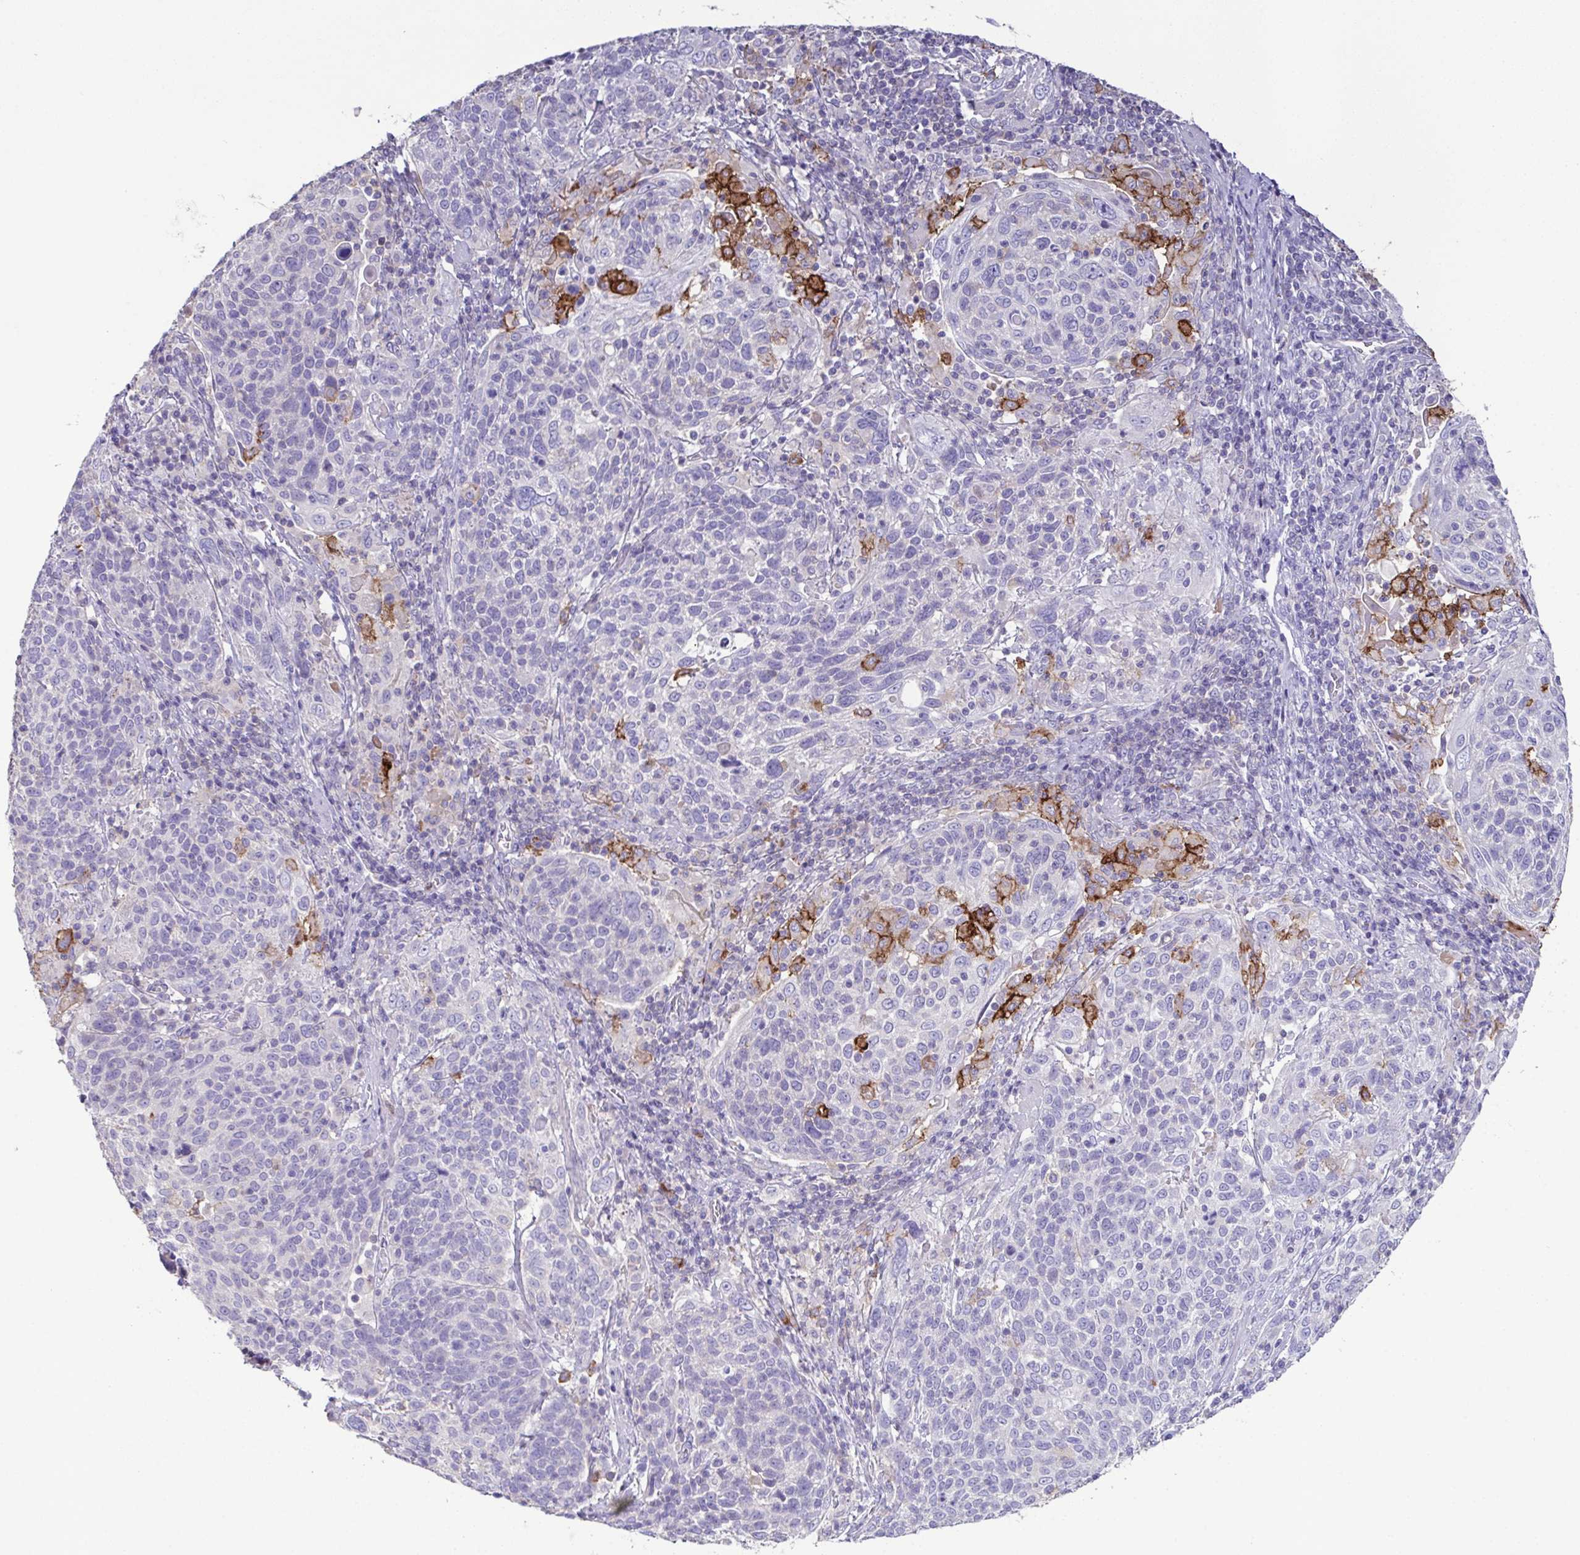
{"staining": {"intensity": "negative", "quantity": "none", "location": "none"}, "tissue": "cervical cancer", "cell_type": "Tumor cells", "image_type": "cancer", "snomed": [{"axis": "morphology", "description": "Squamous cell carcinoma, NOS"}, {"axis": "topography", "description": "Cervix"}], "caption": "Immunohistochemistry (IHC) micrograph of human squamous cell carcinoma (cervical) stained for a protein (brown), which shows no expression in tumor cells.", "gene": "MARCO", "patient": {"sex": "female", "age": 61}}